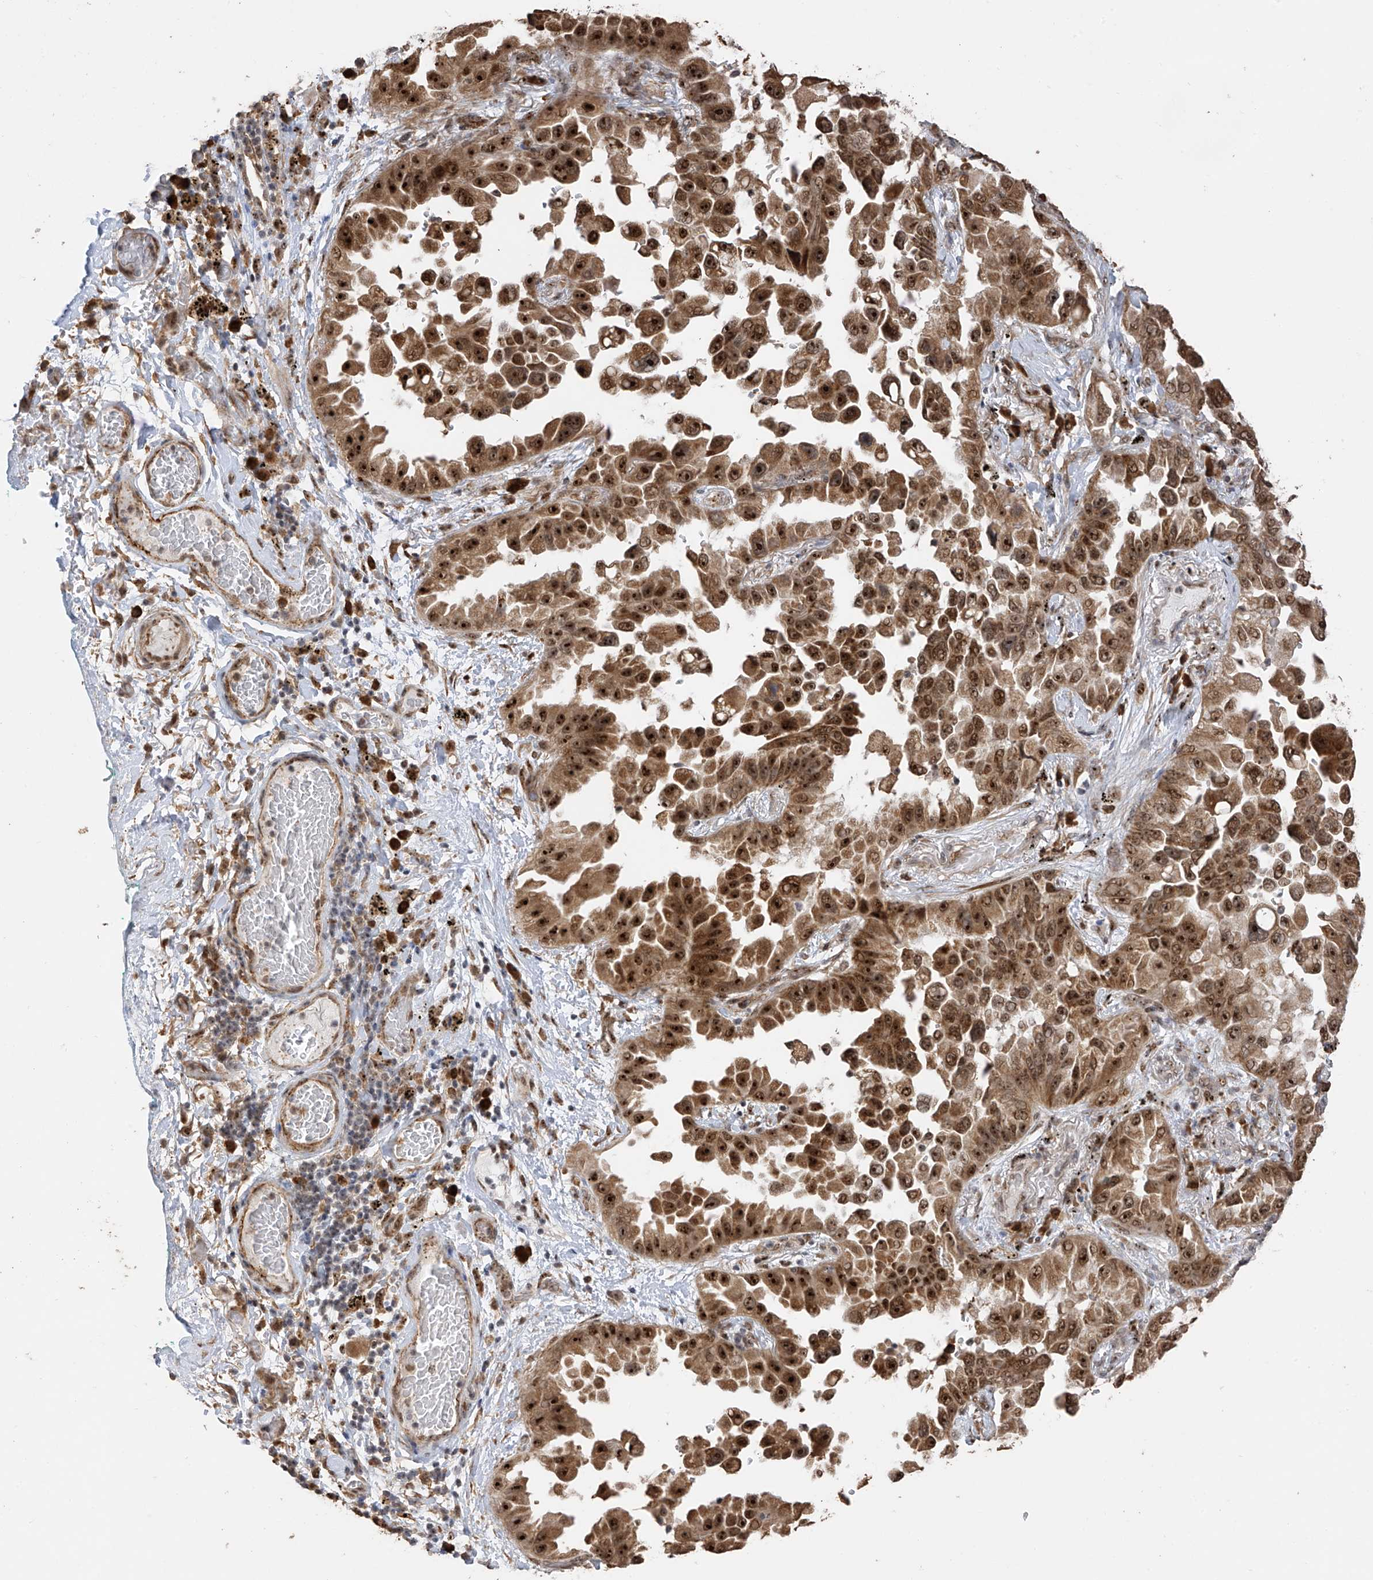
{"staining": {"intensity": "strong", "quantity": ">75%", "location": "cytoplasmic/membranous,nuclear"}, "tissue": "lung cancer", "cell_type": "Tumor cells", "image_type": "cancer", "snomed": [{"axis": "morphology", "description": "Adenocarcinoma, NOS"}, {"axis": "topography", "description": "Lung"}], "caption": "Immunohistochemistry (IHC) (DAB (3,3'-diaminobenzidine)) staining of adenocarcinoma (lung) exhibits strong cytoplasmic/membranous and nuclear protein positivity in about >75% of tumor cells. Ihc stains the protein in brown and the nuclei are stained blue.", "gene": "ERLEC1", "patient": {"sex": "female", "age": 67}}